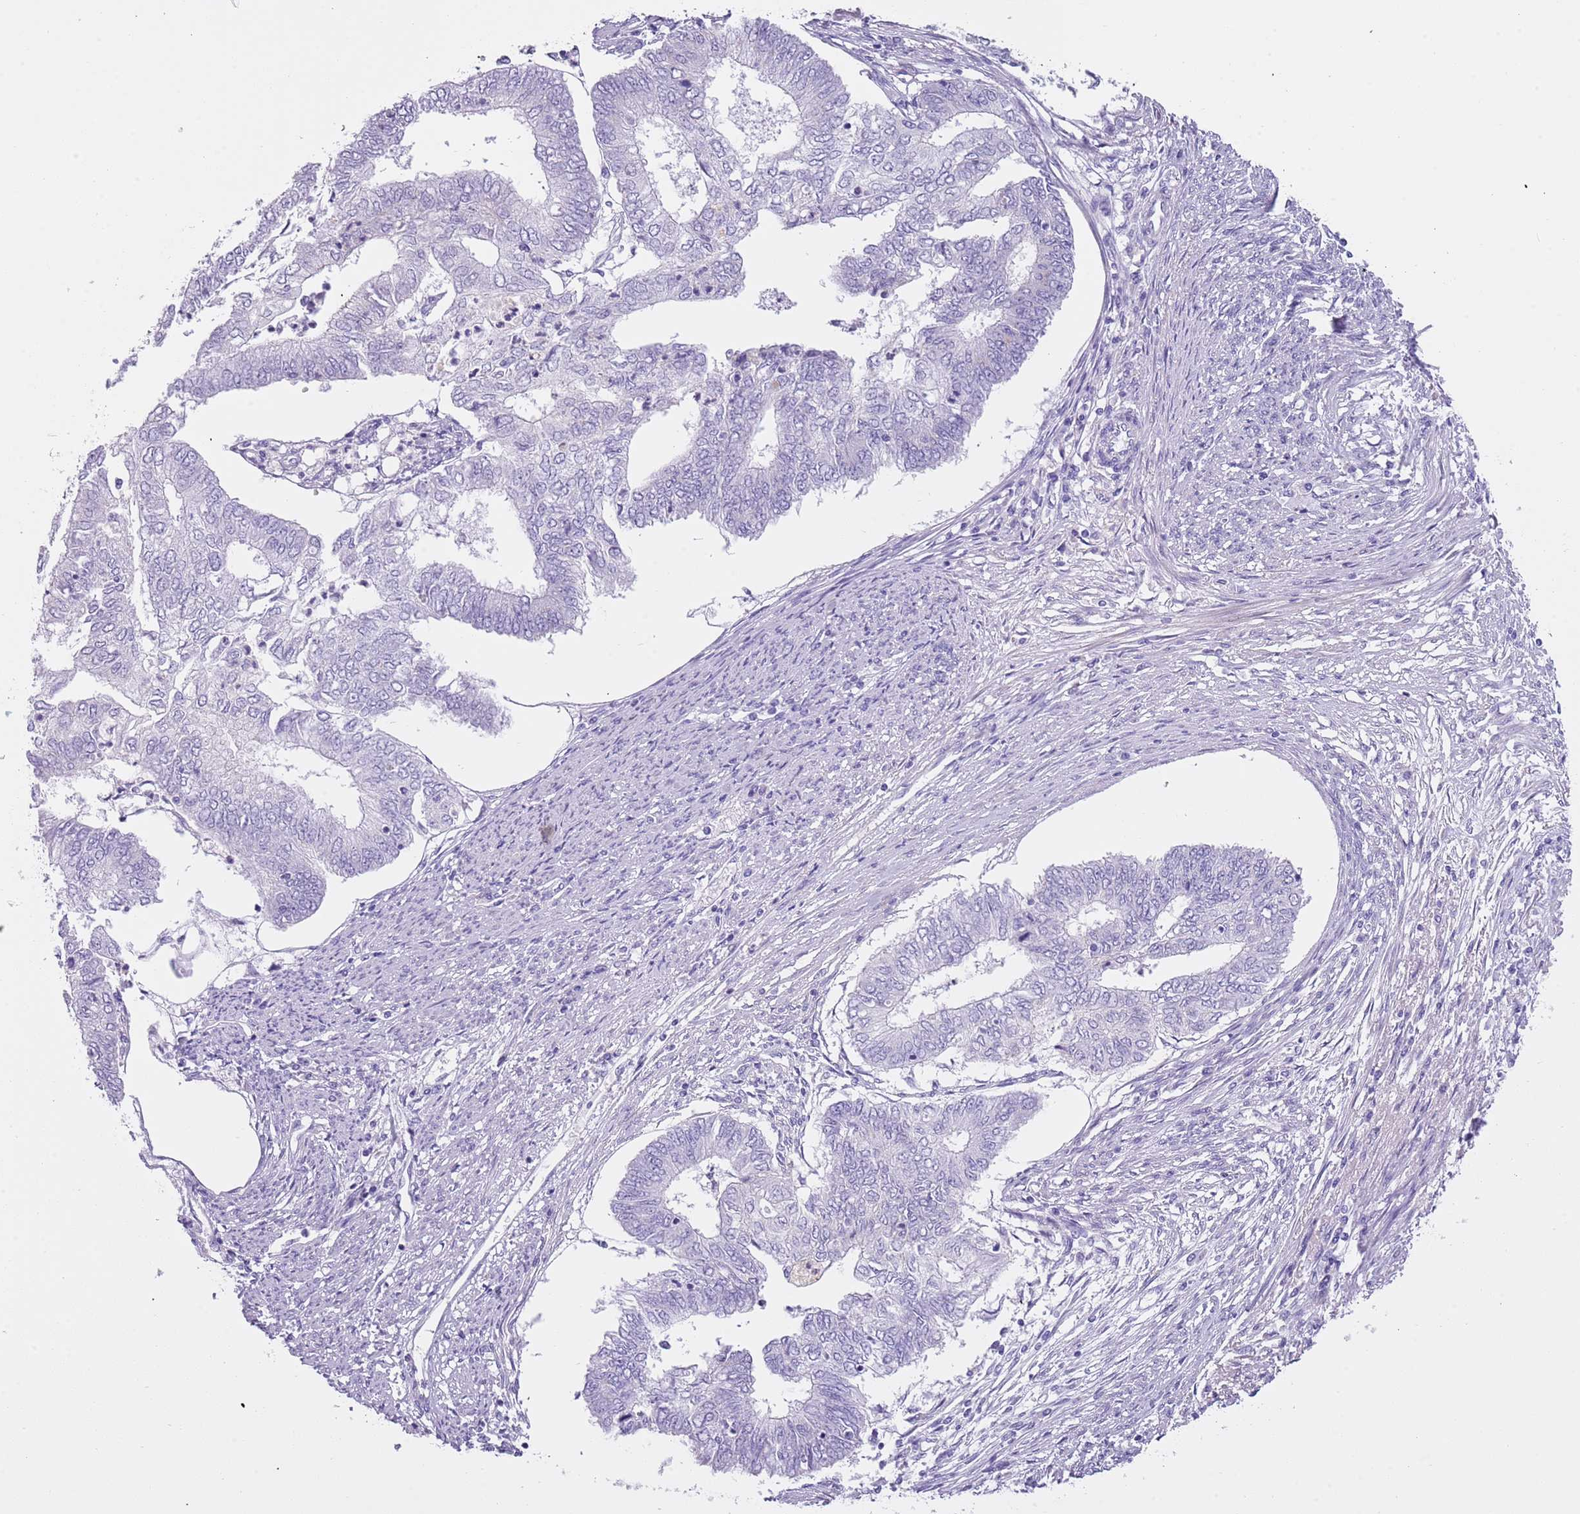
{"staining": {"intensity": "negative", "quantity": "none", "location": "none"}, "tissue": "endometrial cancer", "cell_type": "Tumor cells", "image_type": "cancer", "snomed": [{"axis": "morphology", "description": "Adenocarcinoma, NOS"}, {"axis": "topography", "description": "Endometrium"}], "caption": "A histopathology image of endometrial cancer stained for a protein exhibits no brown staining in tumor cells.", "gene": "NBPF6", "patient": {"sex": "female", "age": 68}}